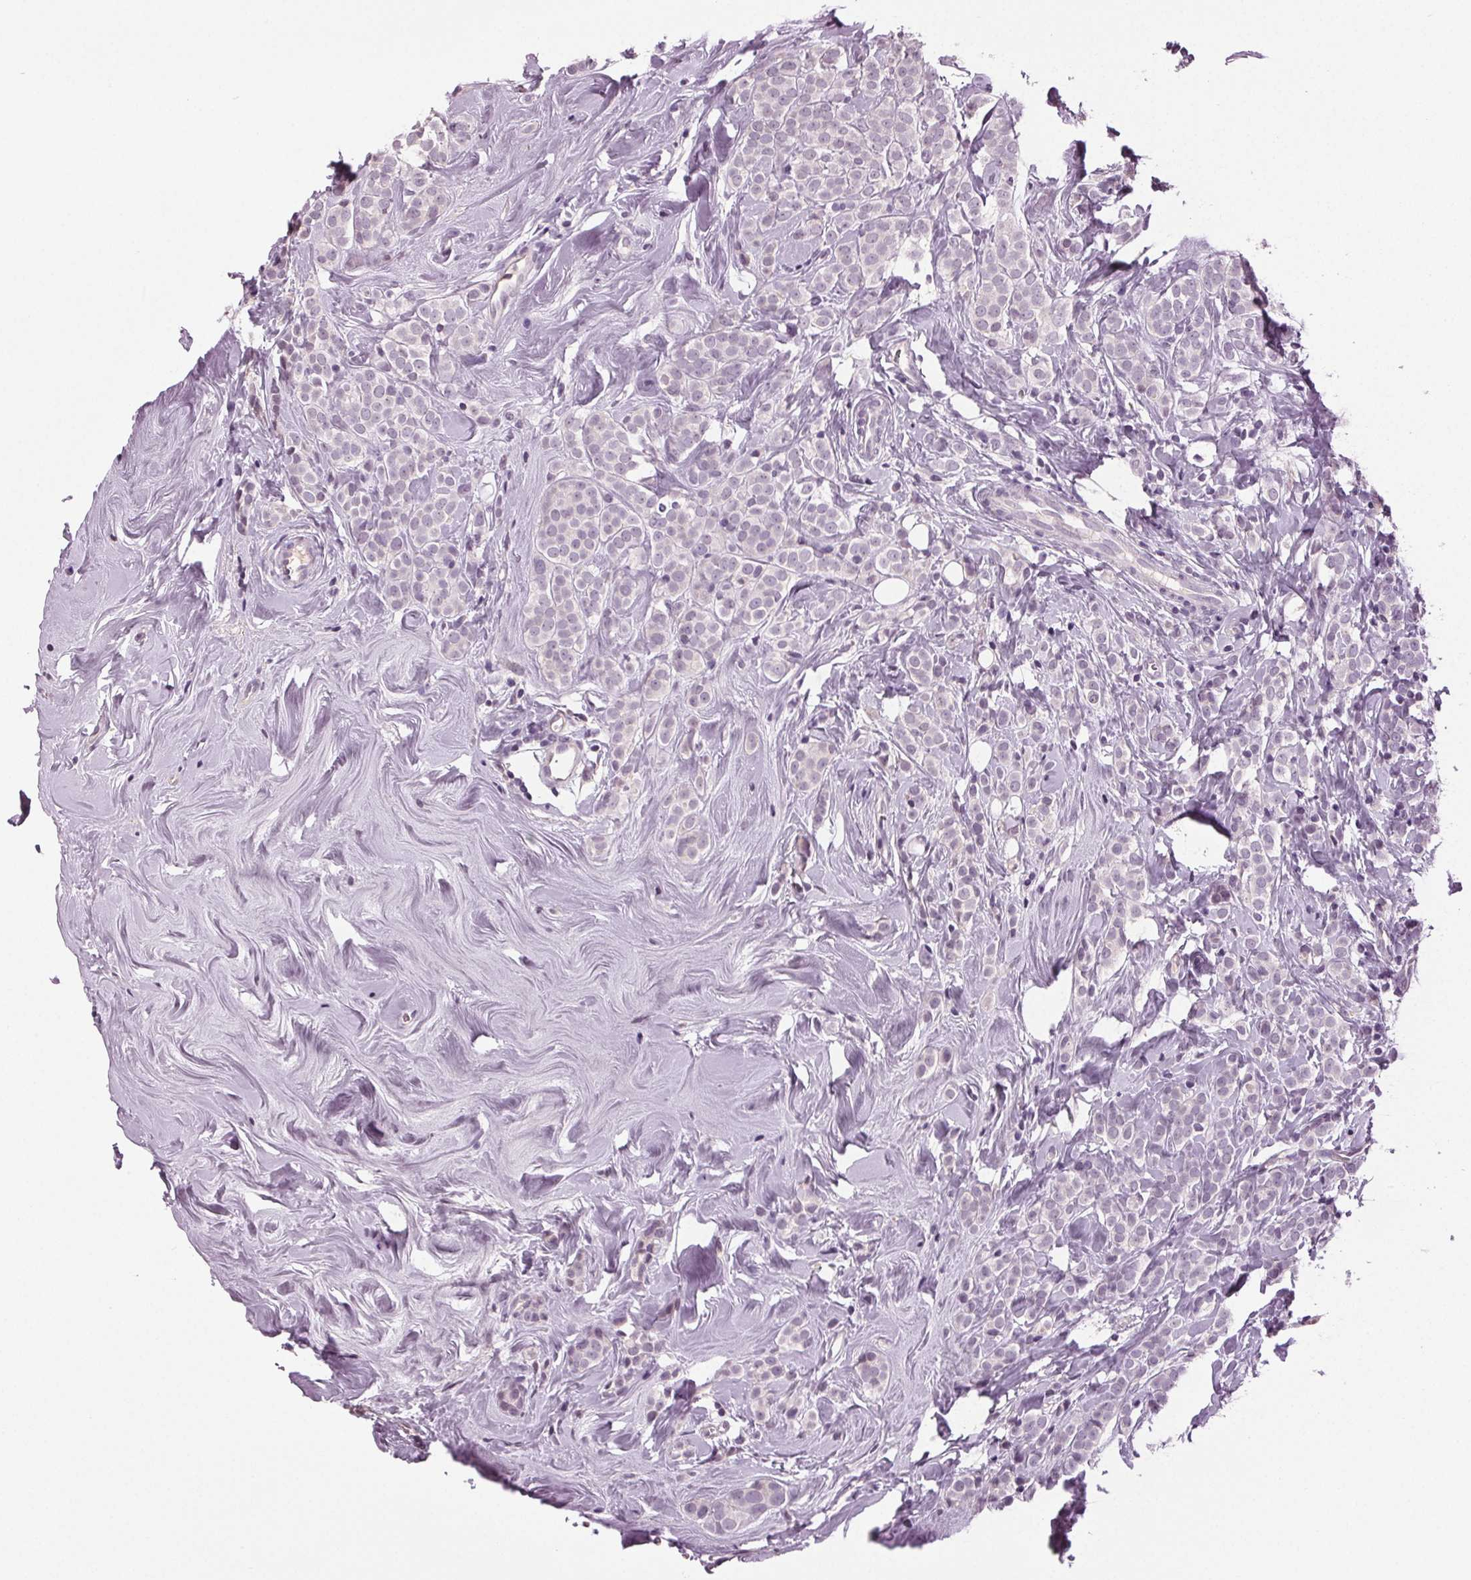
{"staining": {"intensity": "negative", "quantity": "none", "location": "none"}, "tissue": "breast cancer", "cell_type": "Tumor cells", "image_type": "cancer", "snomed": [{"axis": "morphology", "description": "Lobular carcinoma"}, {"axis": "topography", "description": "Breast"}], "caption": "The photomicrograph demonstrates no staining of tumor cells in lobular carcinoma (breast). (DAB immunohistochemistry (IHC) with hematoxylin counter stain).", "gene": "DNAH12", "patient": {"sex": "female", "age": 49}}